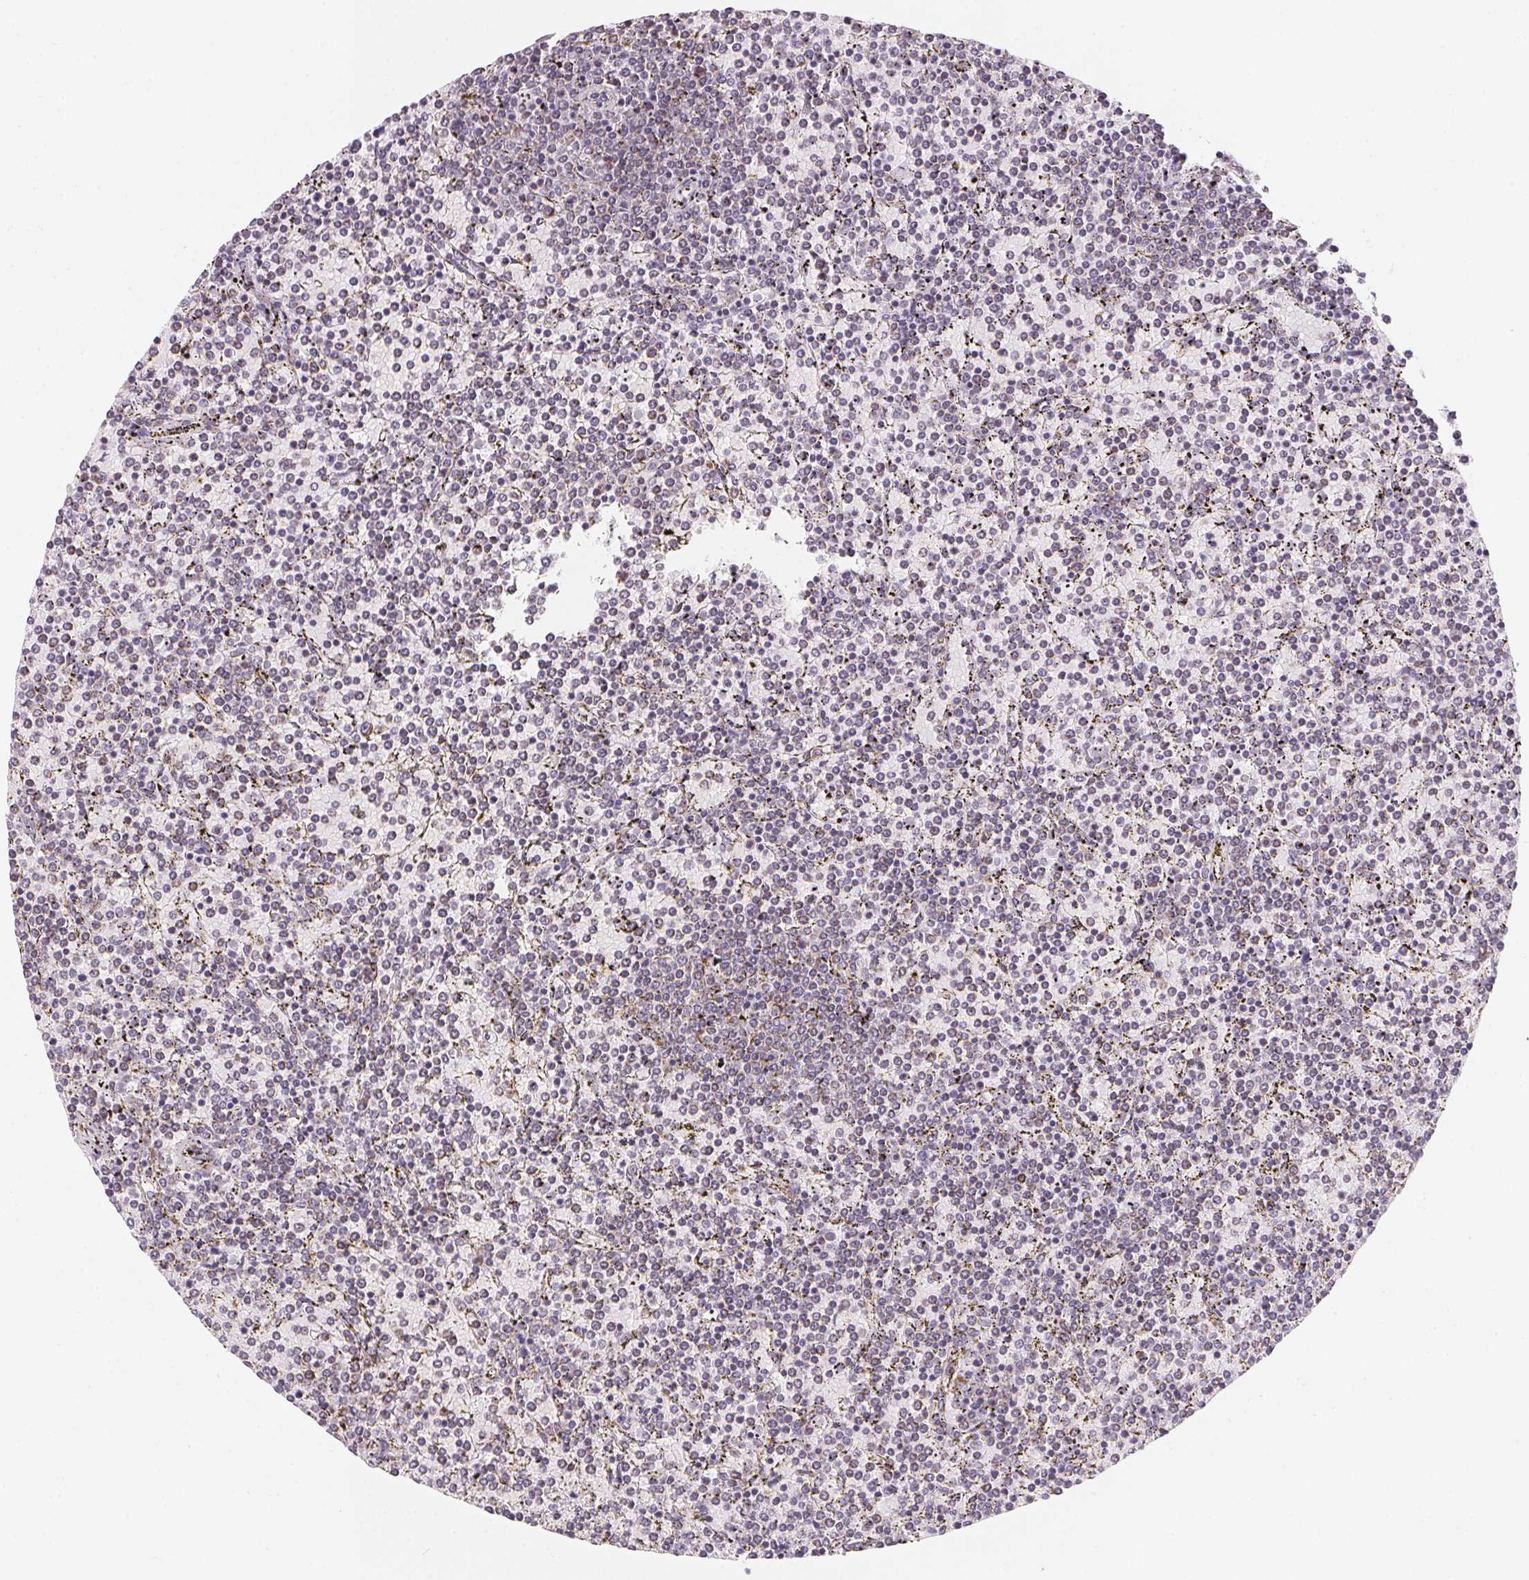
{"staining": {"intensity": "negative", "quantity": "none", "location": "none"}, "tissue": "lymphoma", "cell_type": "Tumor cells", "image_type": "cancer", "snomed": [{"axis": "morphology", "description": "Malignant lymphoma, non-Hodgkin's type, Low grade"}, {"axis": "topography", "description": "Spleen"}], "caption": "This is a image of immunohistochemistry staining of lymphoma, which shows no staining in tumor cells.", "gene": "GIPC2", "patient": {"sex": "female", "age": 77}}